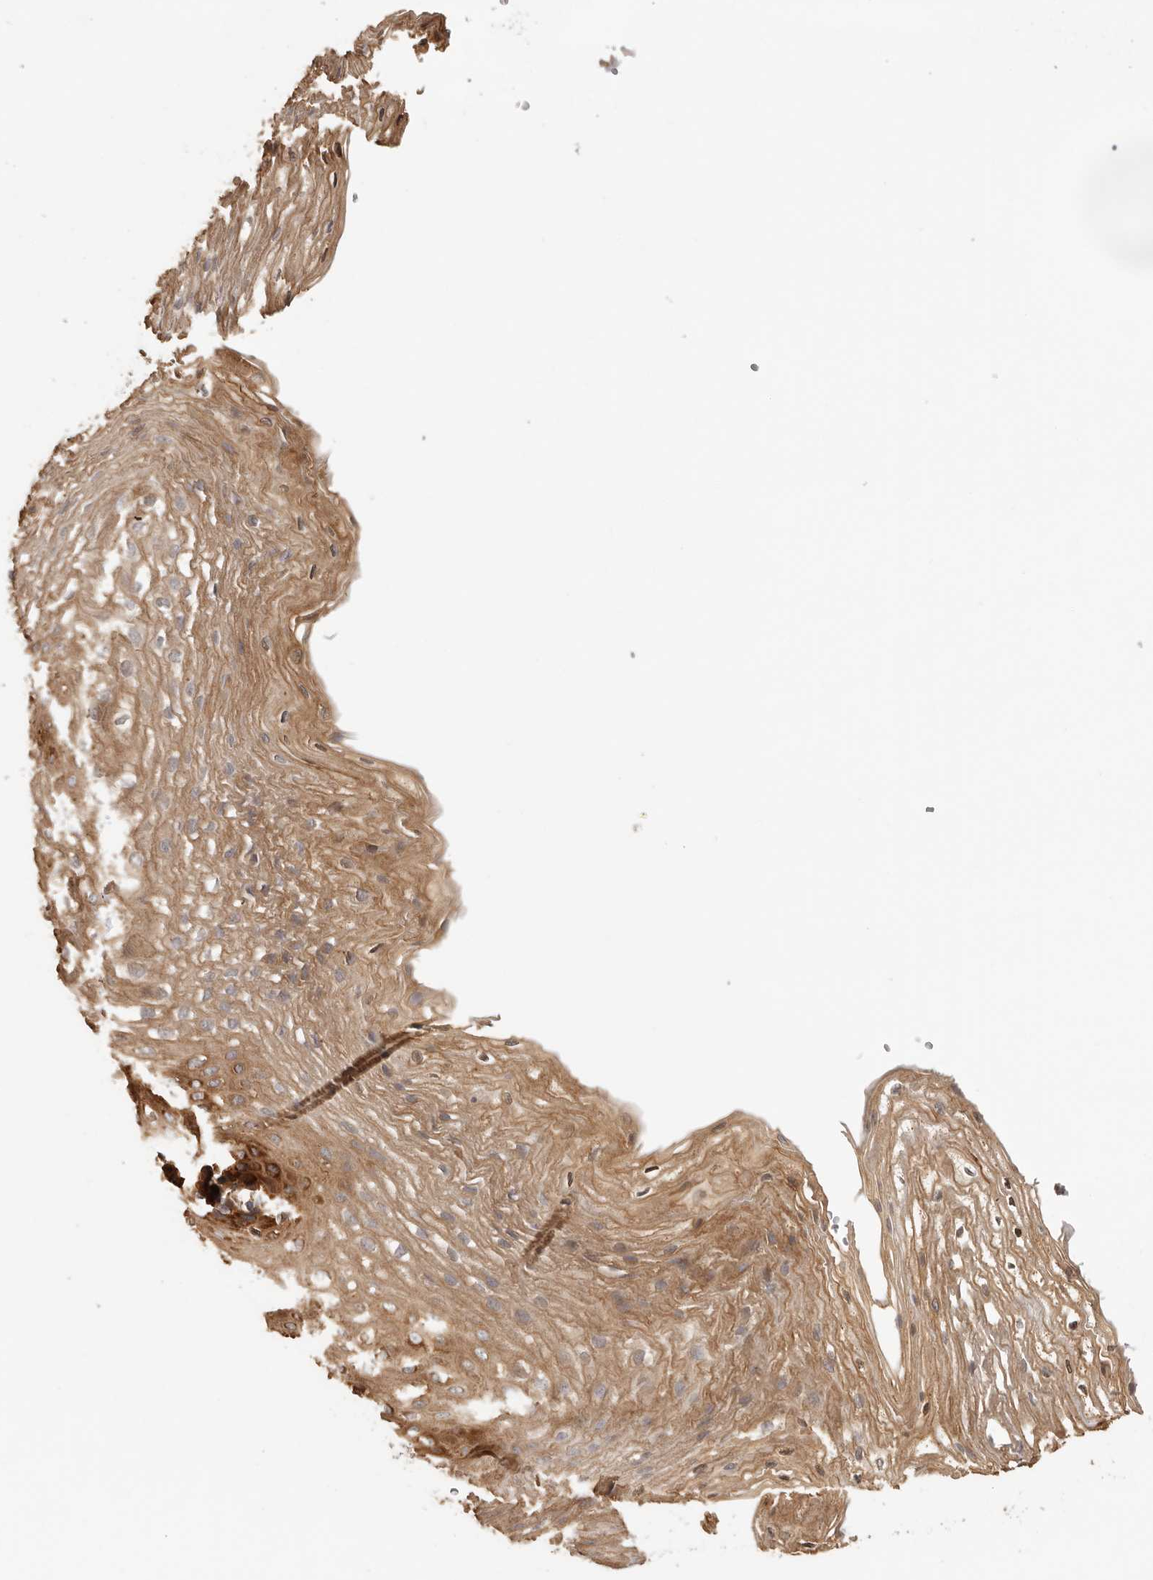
{"staining": {"intensity": "strong", "quantity": ">75%", "location": "cytoplasmic/membranous"}, "tissue": "esophagus", "cell_type": "Squamous epithelial cells", "image_type": "normal", "snomed": [{"axis": "morphology", "description": "Normal tissue, NOS"}, {"axis": "topography", "description": "Esophagus"}], "caption": "A brown stain highlights strong cytoplasmic/membranous expression of a protein in squamous epithelial cells of unremarkable human esophagus.", "gene": "BAIAP2", "patient": {"sex": "female", "age": 66}}